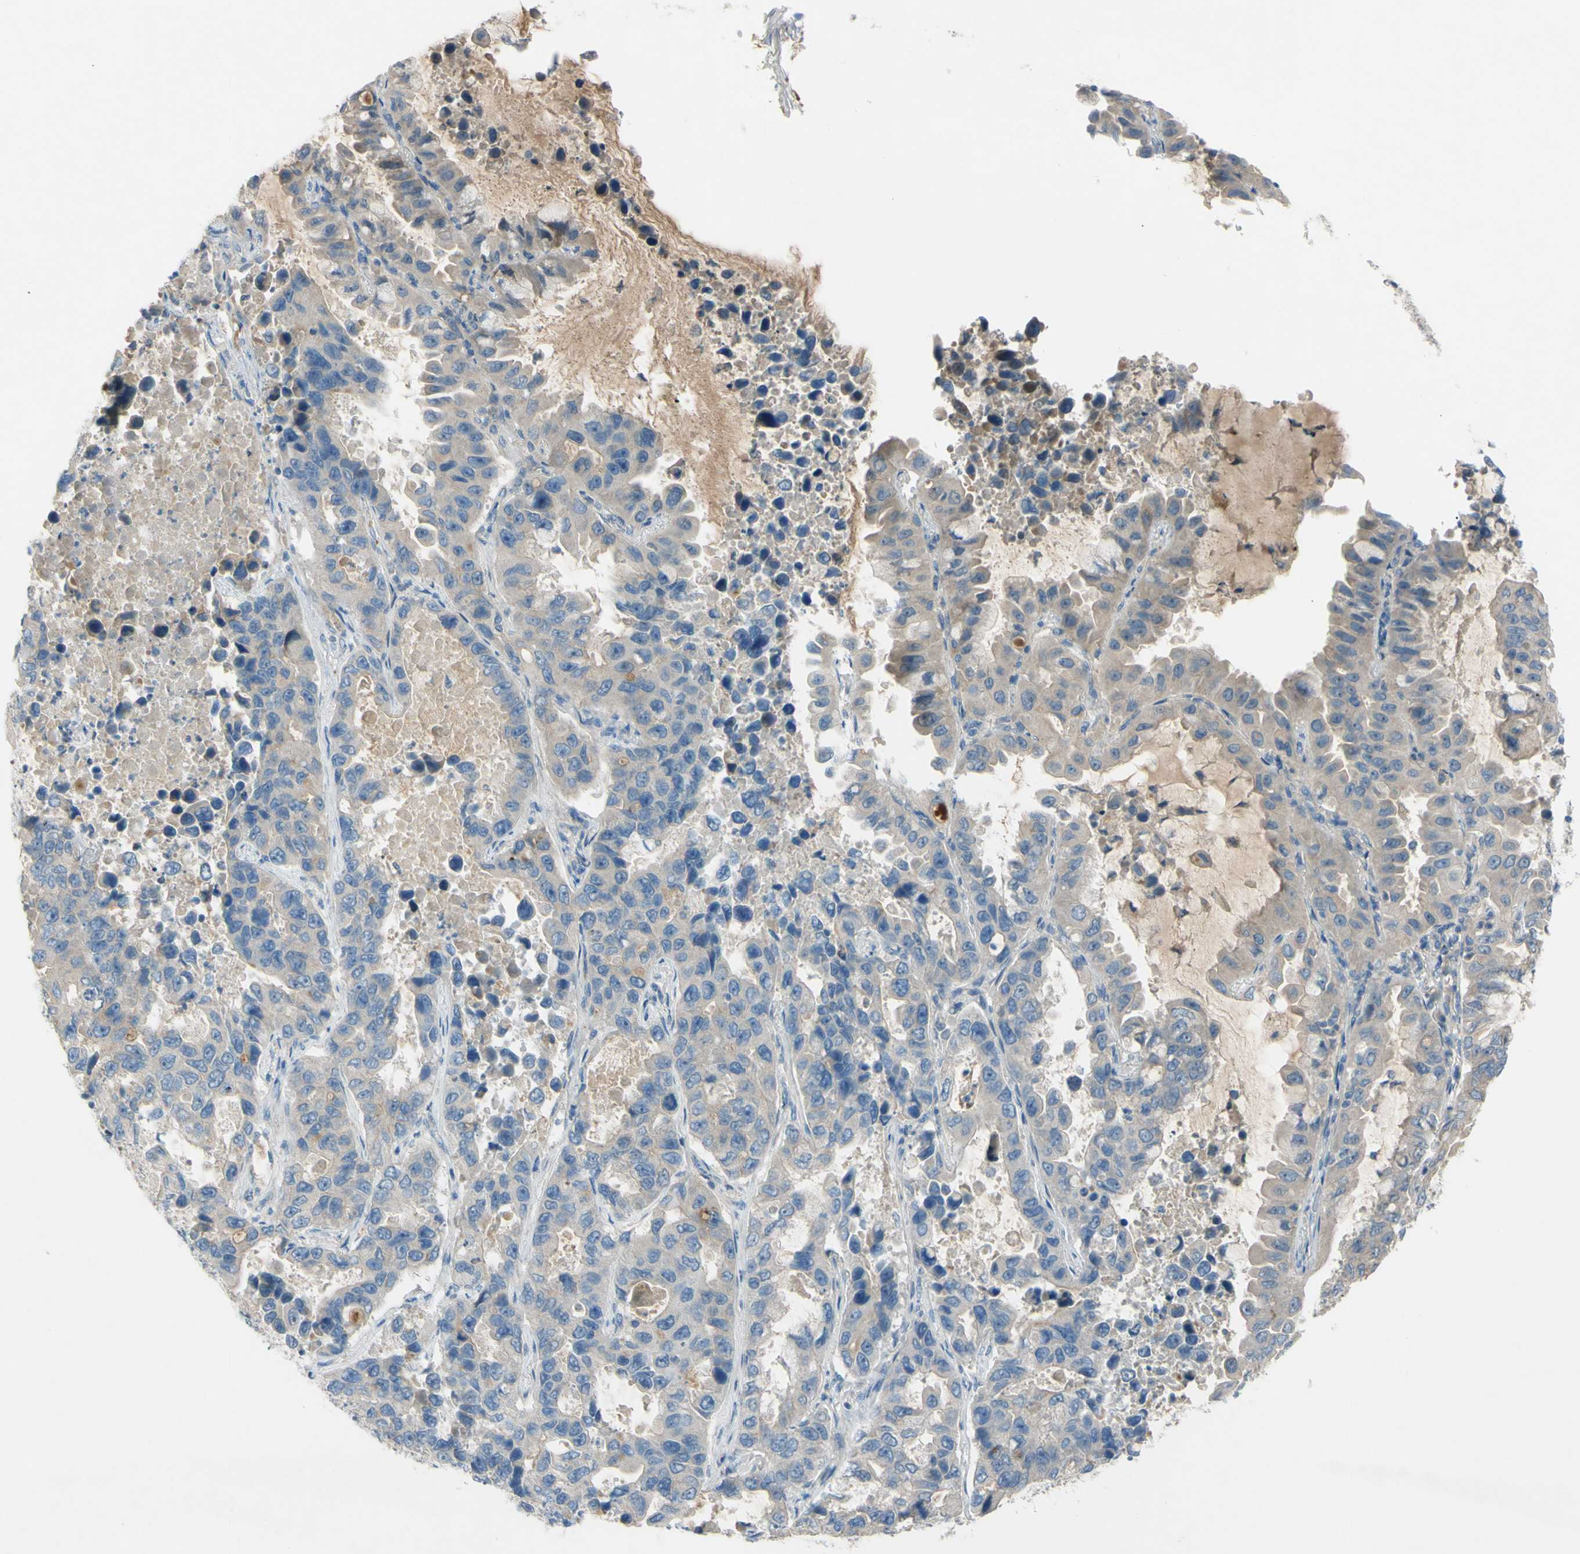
{"staining": {"intensity": "weak", "quantity": "<25%", "location": "cytoplasmic/membranous"}, "tissue": "lung cancer", "cell_type": "Tumor cells", "image_type": "cancer", "snomed": [{"axis": "morphology", "description": "Adenocarcinoma, NOS"}, {"axis": "topography", "description": "Lung"}], "caption": "Immunohistochemical staining of human lung cancer (adenocarcinoma) demonstrates no significant expression in tumor cells.", "gene": "ATRN", "patient": {"sex": "male", "age": 64}}